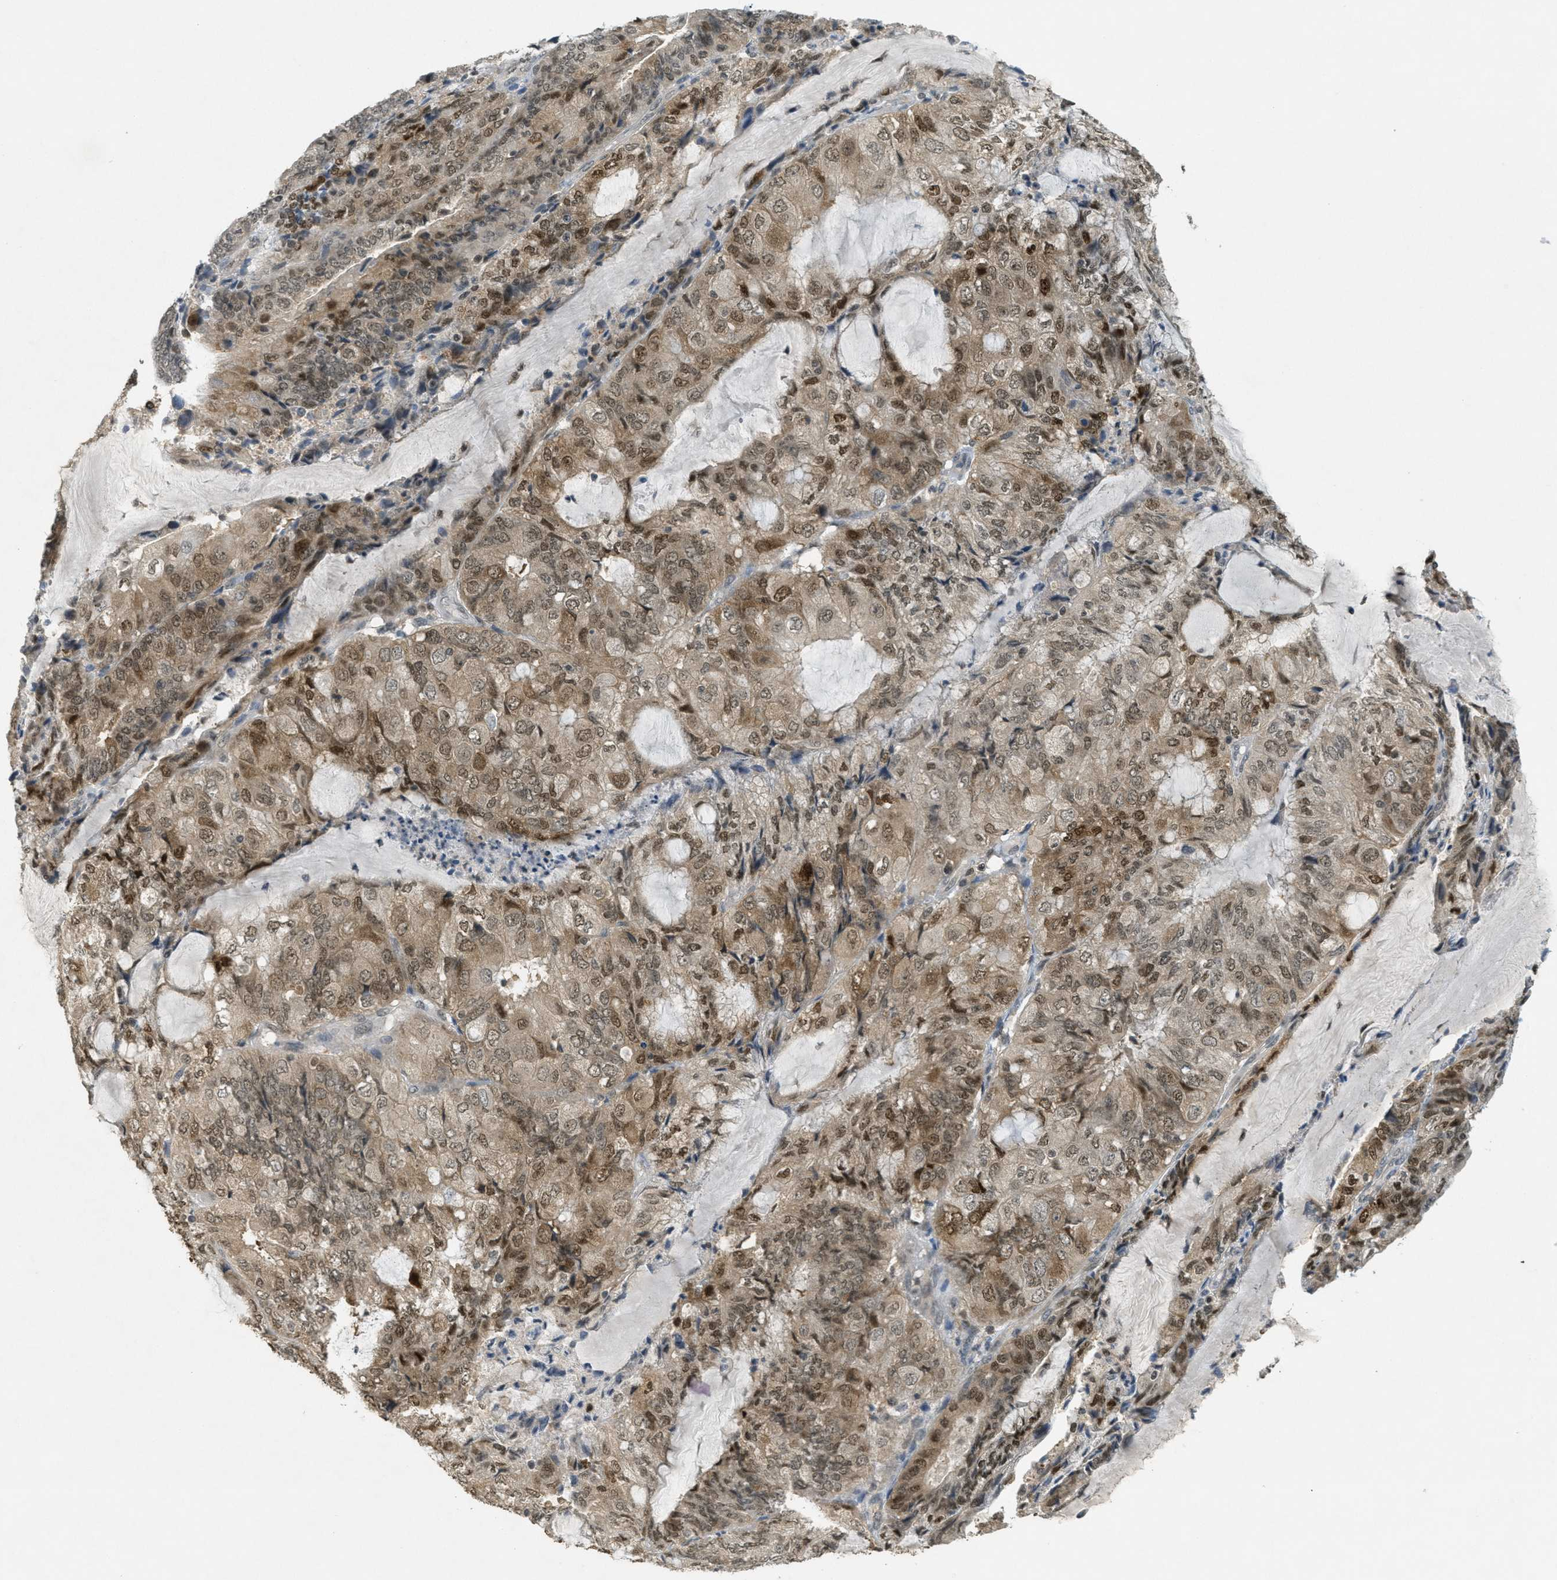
{"staining": {"intensity": "moderate", "quantity": ">75%", "location": "cytoplasmic/membranous,nuclear"}, "tissue": "endometrial cancer", "cell_type": "Tumor cells", "image_type": "cancer", "snomed": [{"axis": "morphology", "description": "Adenocarcinoma, NOS"}, {"axis": "topography", "description": "Endometrium"}], "caption": "Immunohistochemical staining of endometrial cancer (adenocarcinoma) exhibits medium levels of moderate cytoplasmic/membranous and nuclear protein positivity in approximately >75% of tumor cells. (Brightfield microscopy of DAB IHC at high magnification).", "gene": "DNAJB1", "patient": {"sex": "female", "age": 81}}